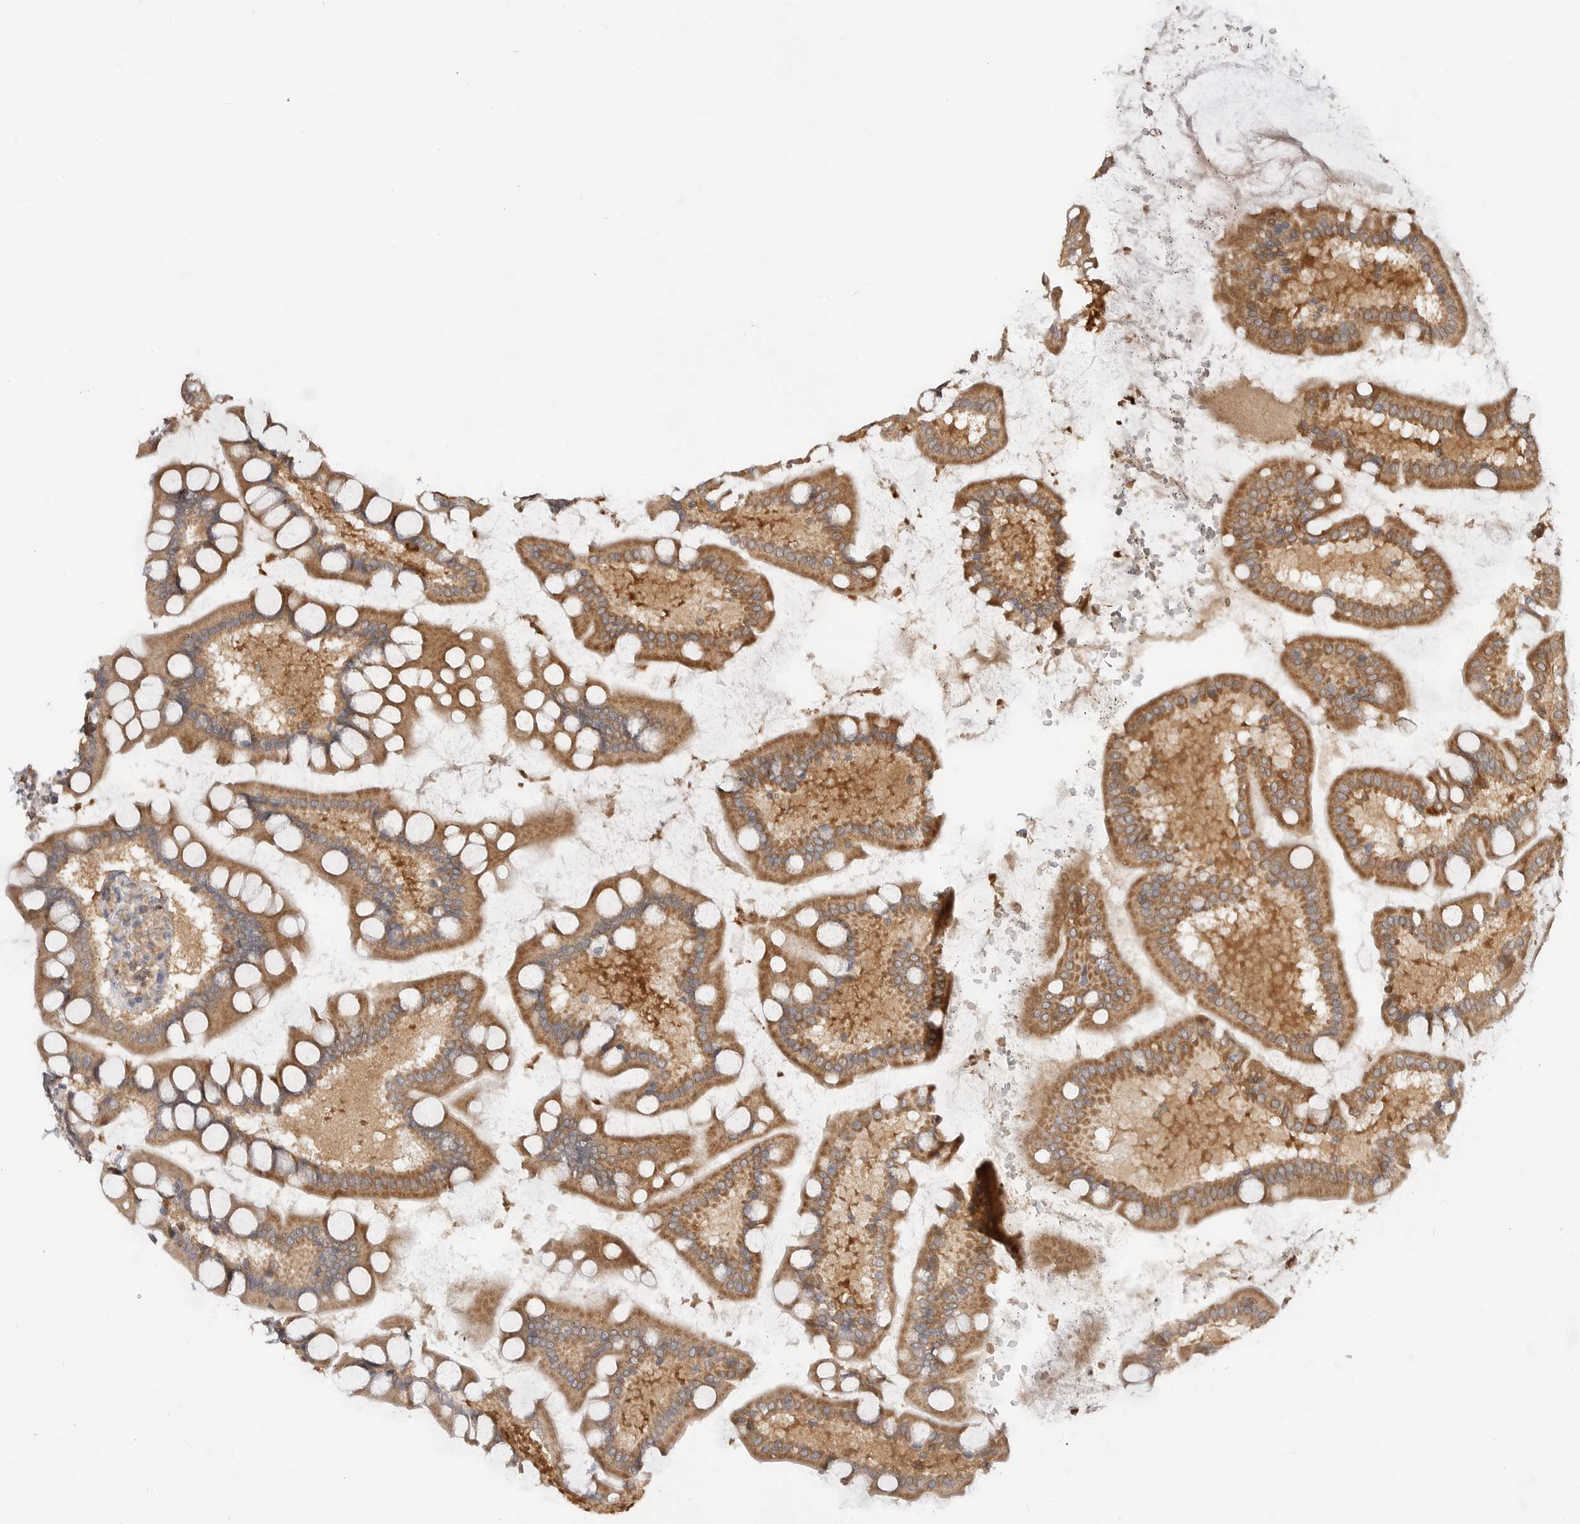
{"staining": {"intensity": "moderate", "quantity": ">75%", "location": "cytoplasmic/membranous"}, "tissue": "small intestine", "cell_type": "Glandular cells", "image_type": "normal", "snomed": [{"axis": "morphology", "description": "Normal tissue, NOS"}, {"axis": "topography", "description": "Small intestine"}], "caption": "A medium amount of moderate cytoplasmic/membranous positivity is appreciated in about >75% of glandular cells in benign small intestine.", "gene": "CLDN12", "patient": {"sex": "male", "age": 41}}